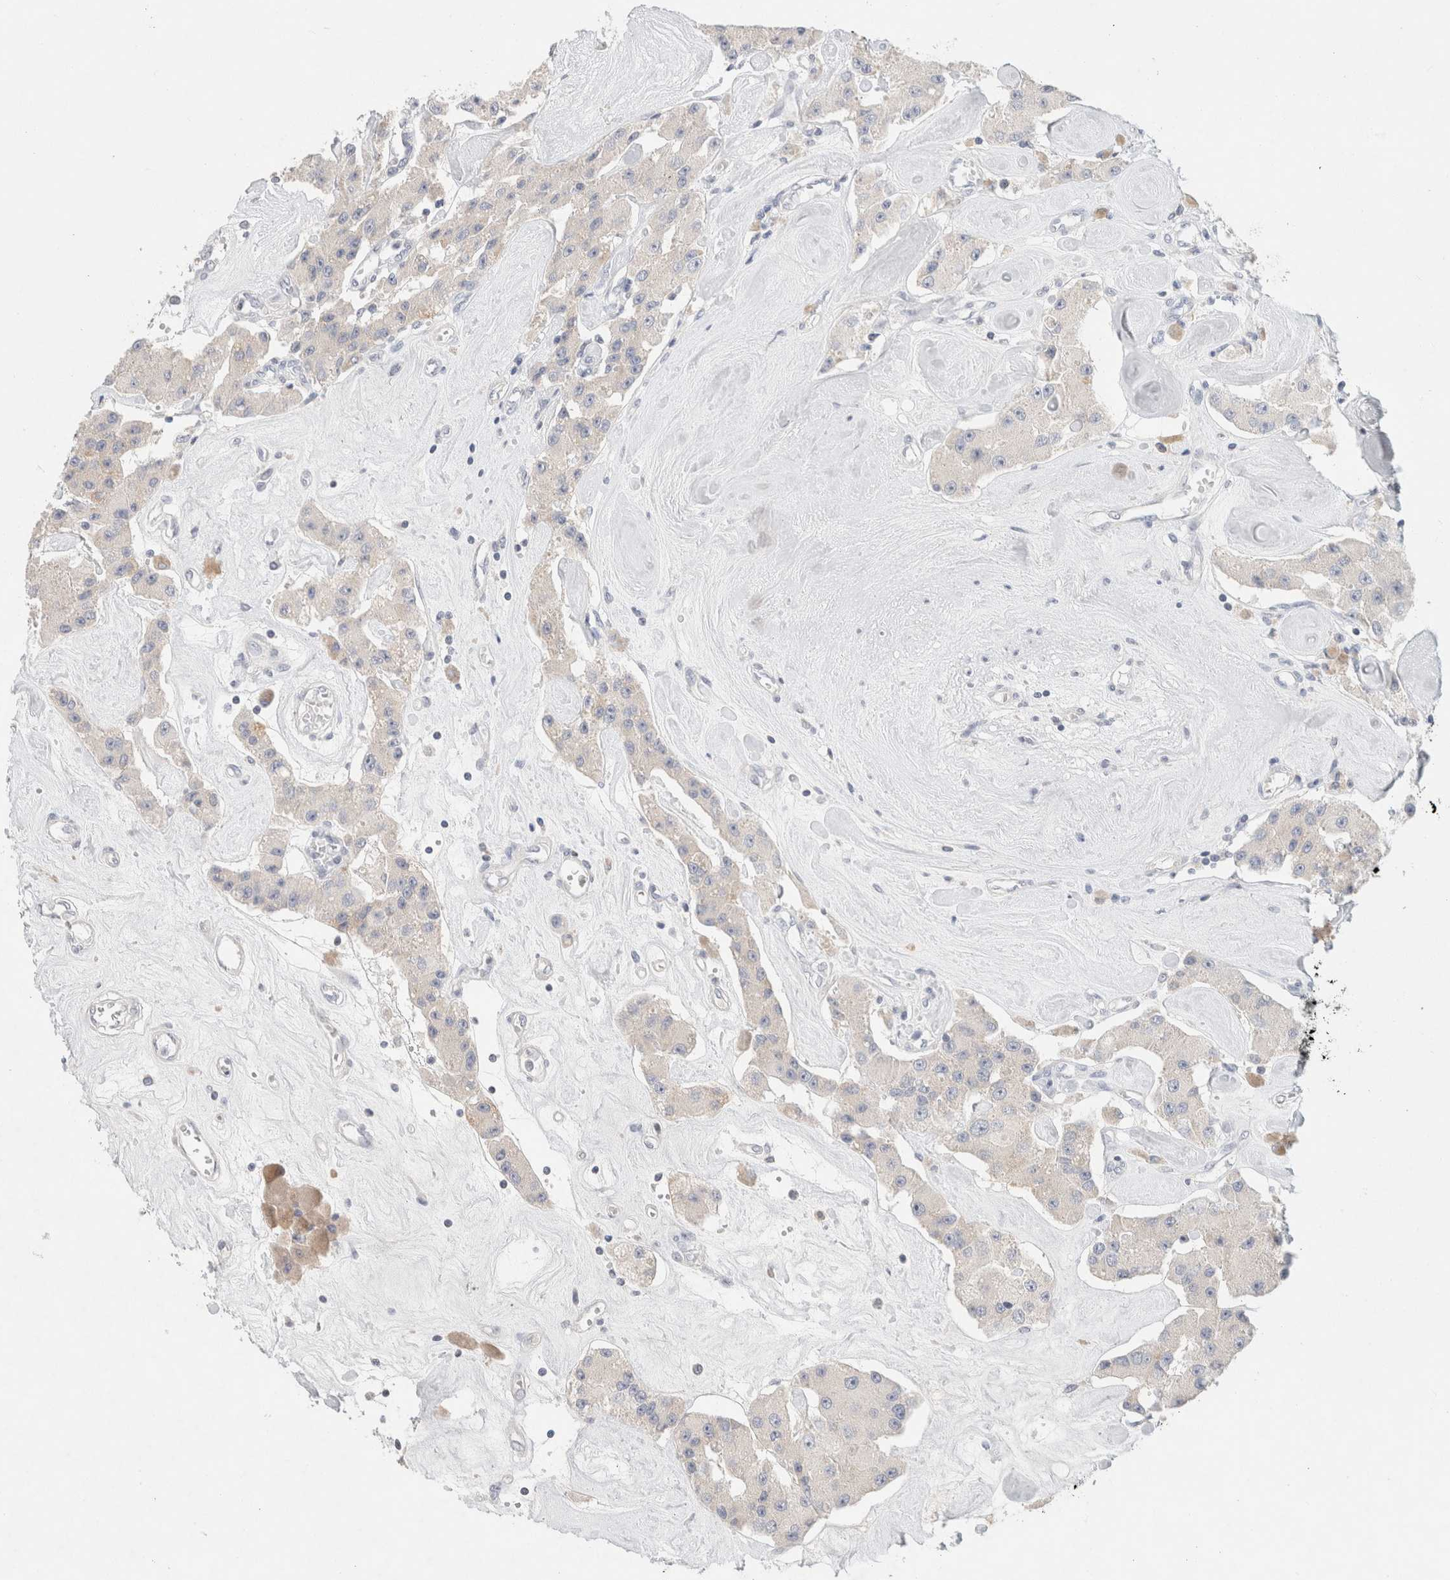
{"staining": {"intensity": "negative", "quantity": "none", "location": "none"}, "tissue": "carcinoid", "cell_type": "Tumor cells", "image_type": "cancer", "snomed": [{"axis": "morphology", "description": "Carcinoid, malignant, NOS"}, {"axis": "topography", "description": "Pancreas"}], "caption": "A micrograph of human carcinoid is negative for staining in tumor cells.", "gene": "MPP2", "patient": {"sex": "male", "age": 41}}